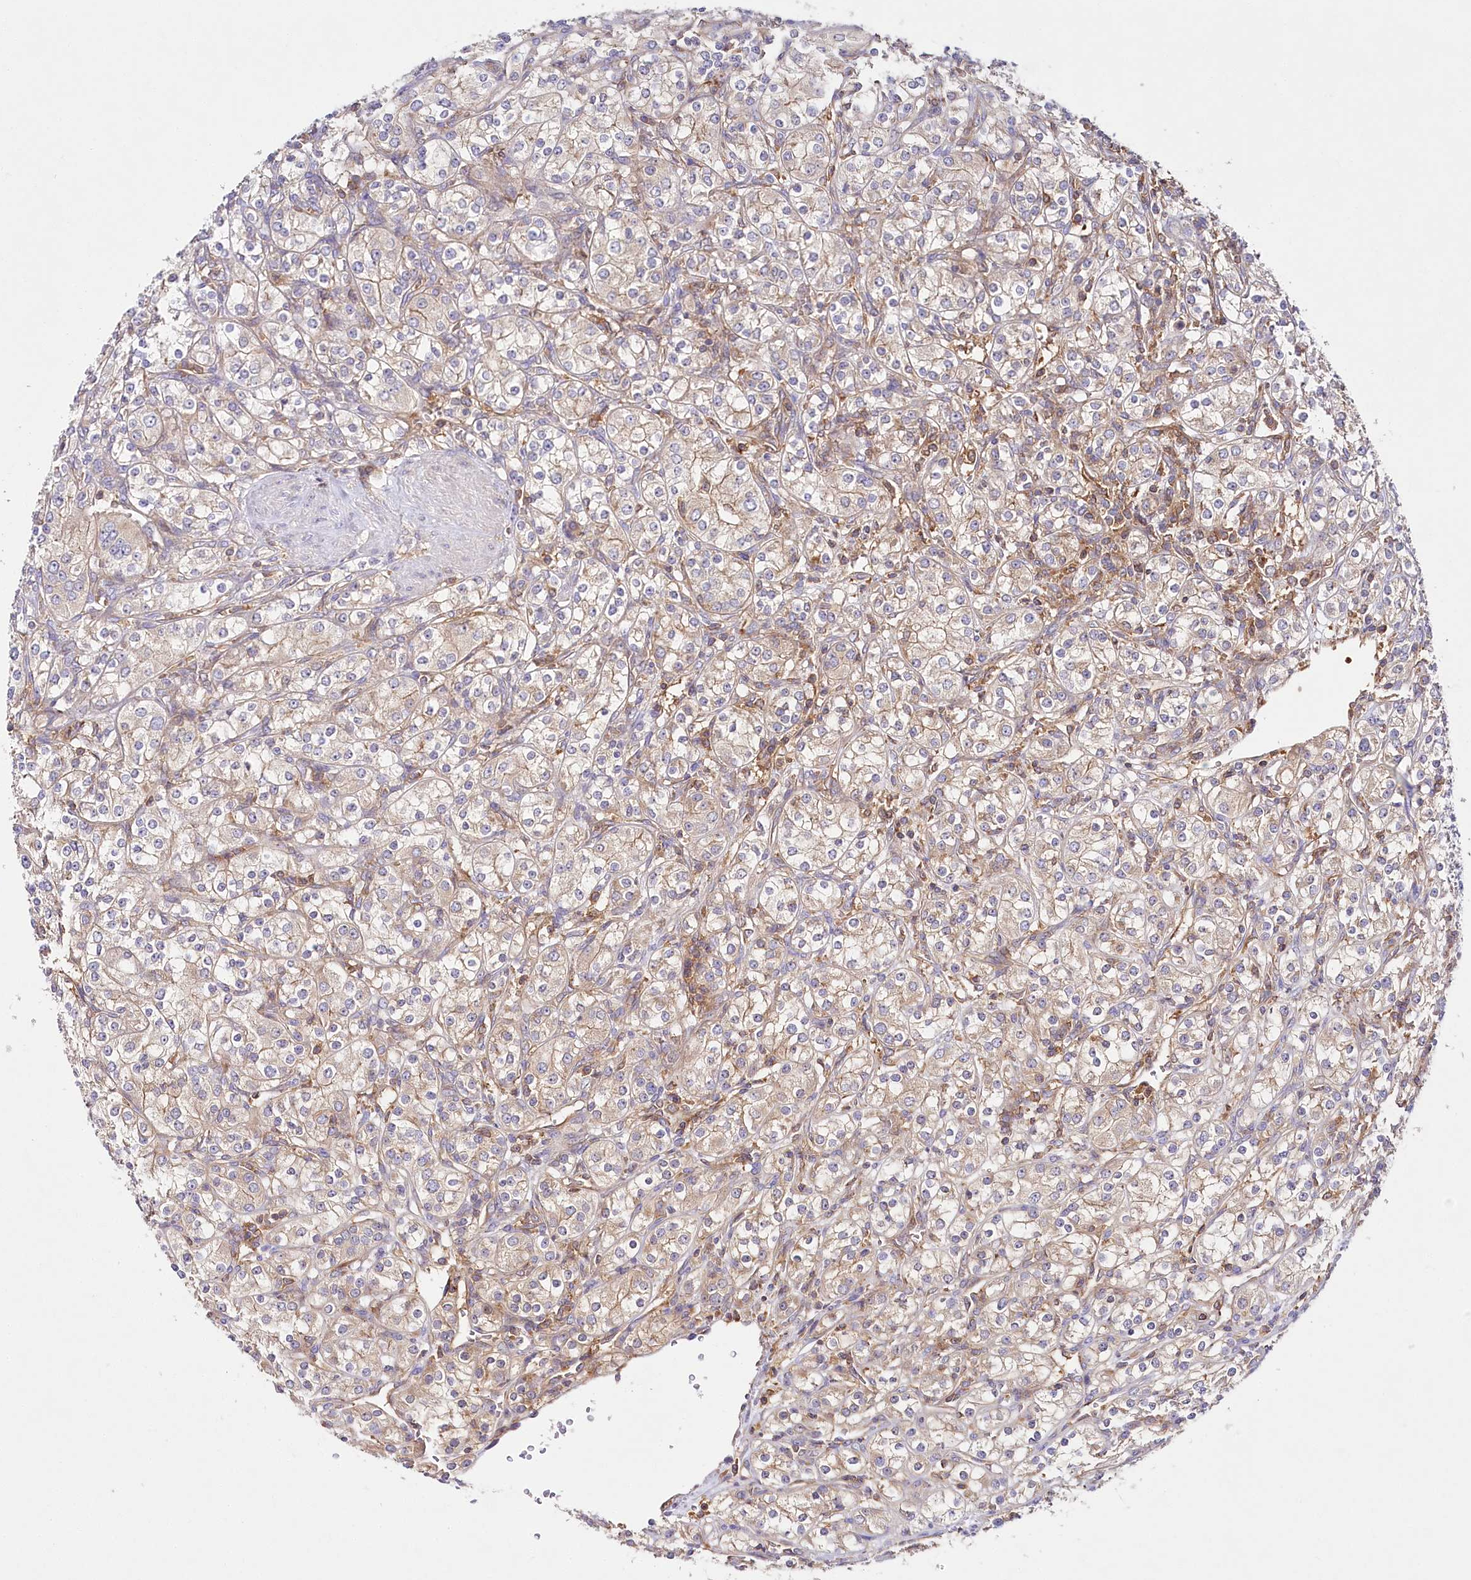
{"staining": {"intensity": "weak", "quantity": "<25%", "location": "cytoplasmic/membranous"}, "tissue": "renal cancer", "cell_type": "Tumor cells", "image_type": "cancer", "snomed": [{"axis": "morphology", "description": "Adenocarcinoma, NOS"}, {"axis": "topography", "description": "Kidney"}], "caption": "Tumor cells are negative for protein expression in human renal cancer (adenocarcinoma).", "gene": "ABRAXAS2", "patient": {"sex": "male", "age": 77}}